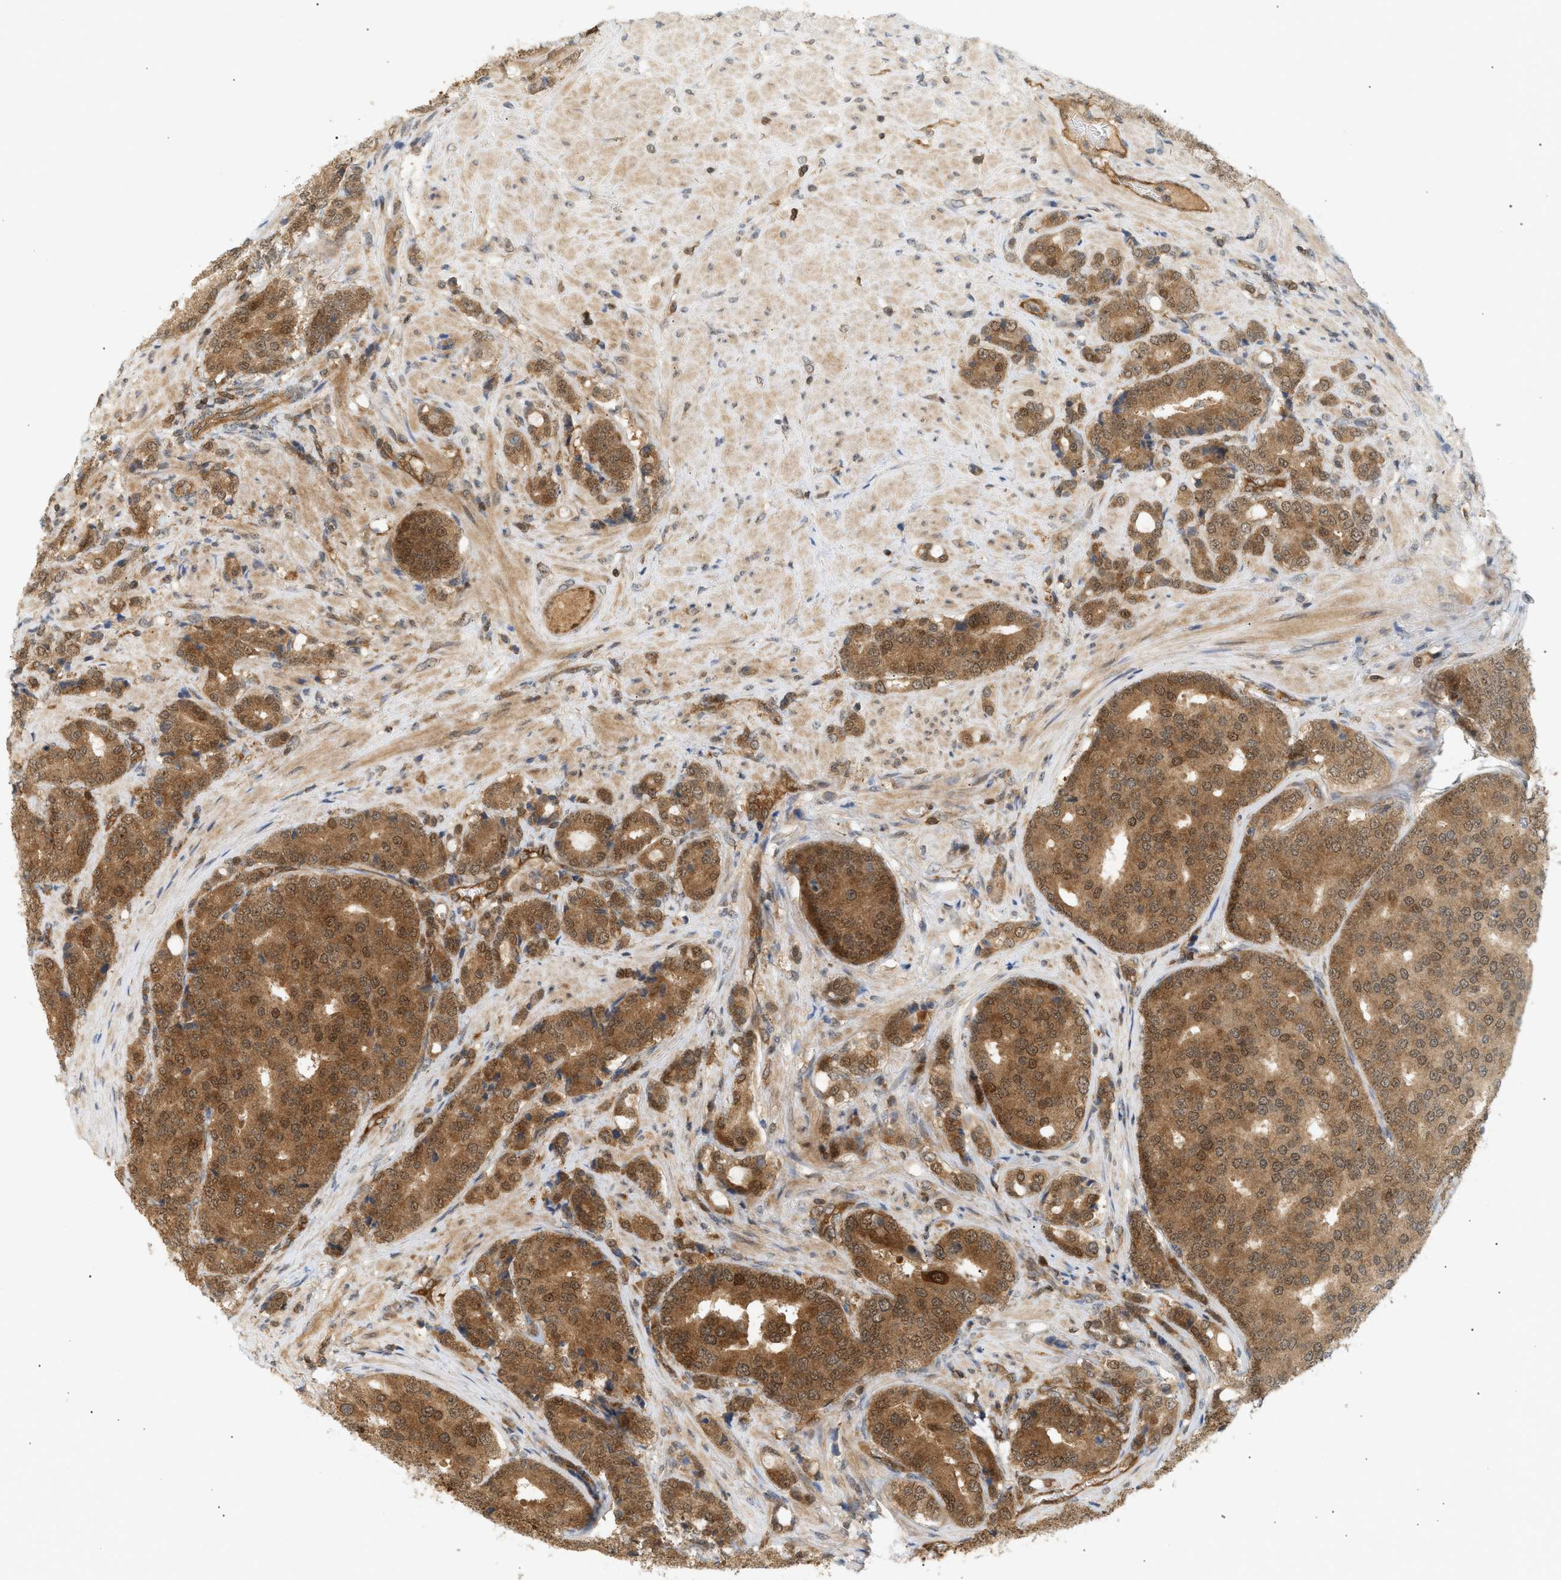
{"staining": {"intensity": "moderate", "quantity": ">75%", "location": "cytoplasmic/membranous,nuclear"}, "tissue": "prostate cancer", "cell_type": "Tumor cells", "image_type": "cancer", "snomed": [{"axis": "morphology", "description": "Adenocarcinoma, High grade"}, {"axis": "topography", "description": "Prostate"}], "caption": "High-power microscopy captured an immunohistochemistry histopathology image of prostate cancer (adenocarcinoma (high-grade)), revealing moderate cytoplasmic/membranous and nuclear positivity in about >75% of tumor cells.", "gene": "SHC1", "patient": {"sex": "male", "age": 50}}